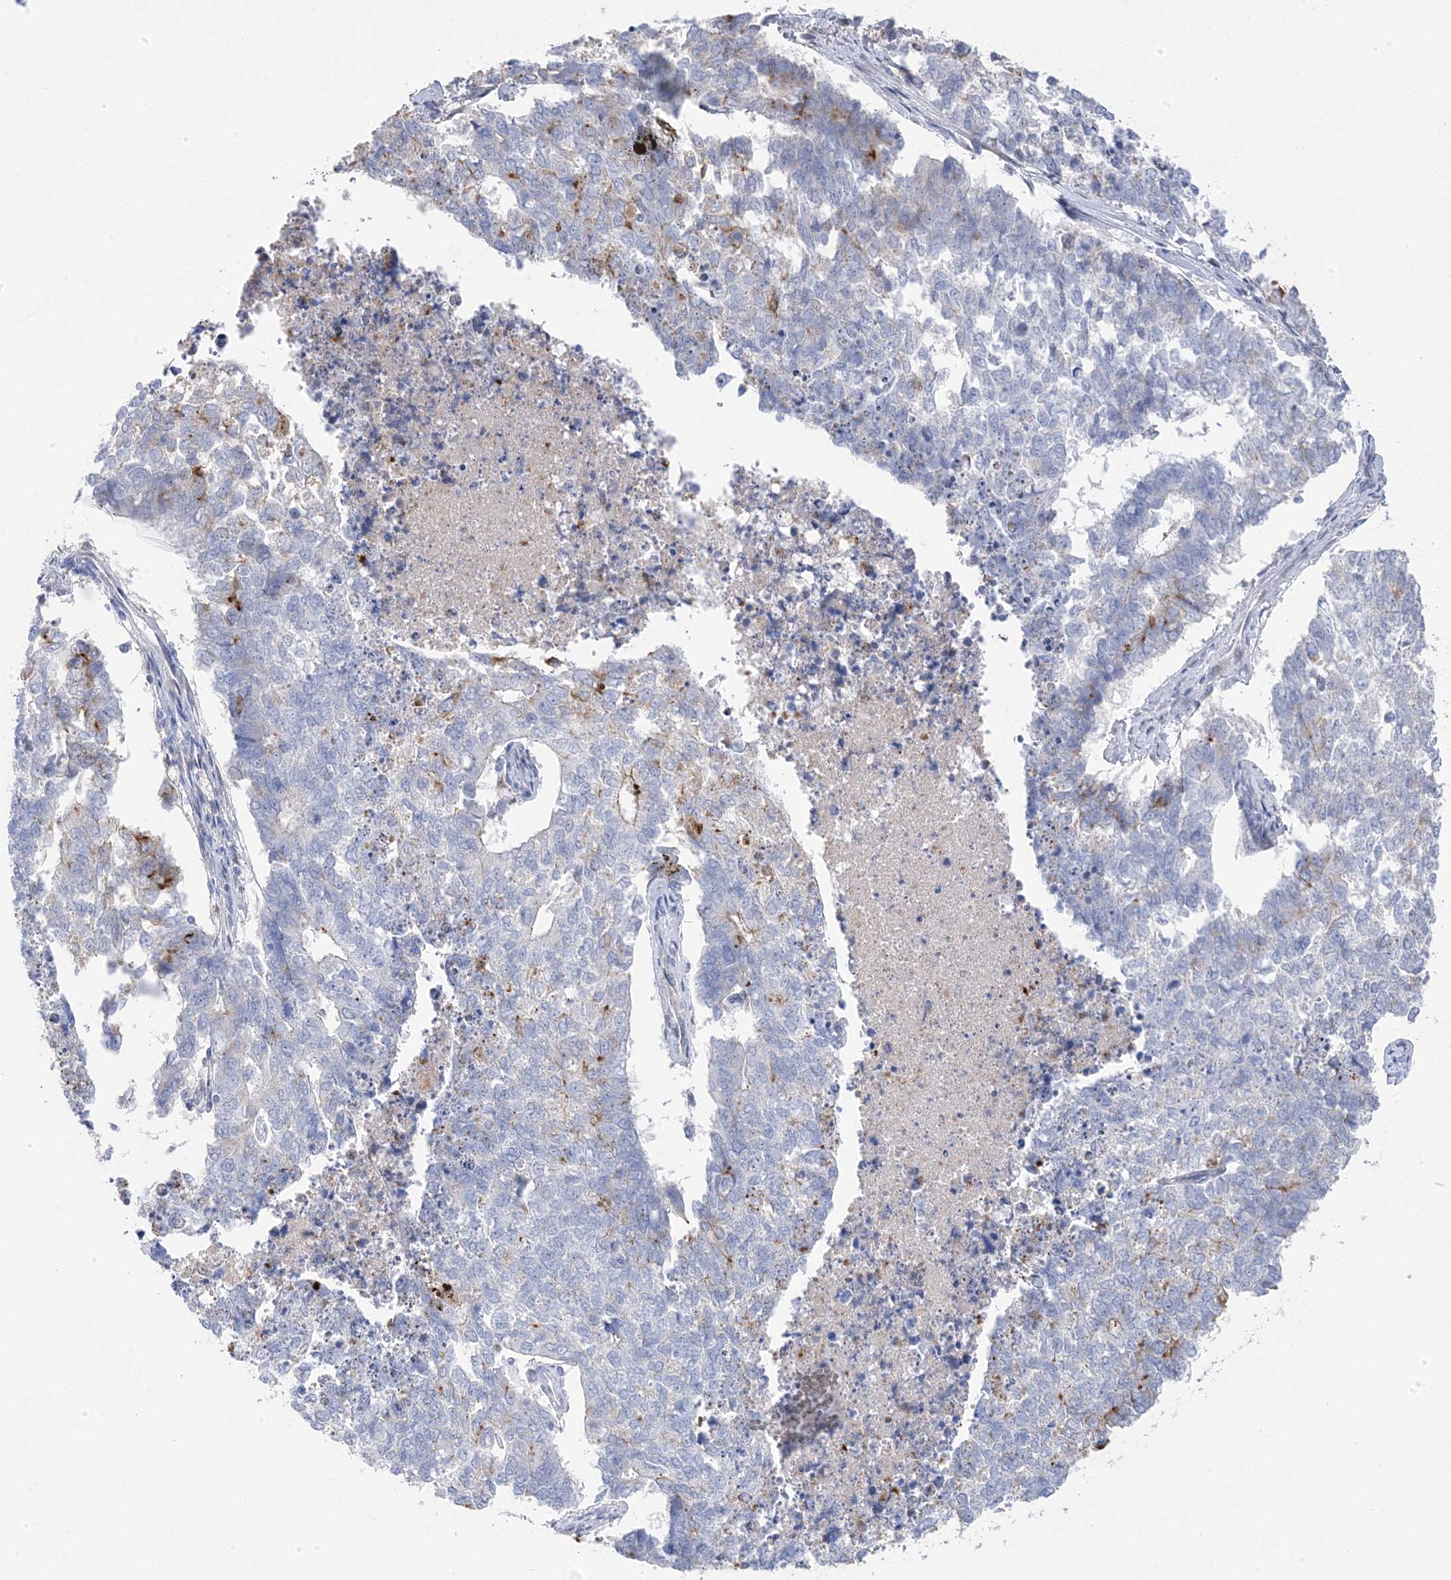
{"staining": {"intensity": "negative", "quantity": "none", "location": "none"}, "tissue": "cervical cancer", "cell_type": "Tumor cells", "image_type": "cancer", "snomed": [{"axis": "morphology", "description": "Squamous cell carcinoma, NOS"}, {"axis": "topography", "description": "Cervix"}], "caption": "Protein analysis of cervical squamous cell carcinoma shows no significant staining in tumor cells. (DAB (3,3'-diaminobenzidine) immunohistochemistry (IHC) with hematoxylin counter stain).", "gene": "GTPBP6", "patient": {"sex": "female", "age": 63}}